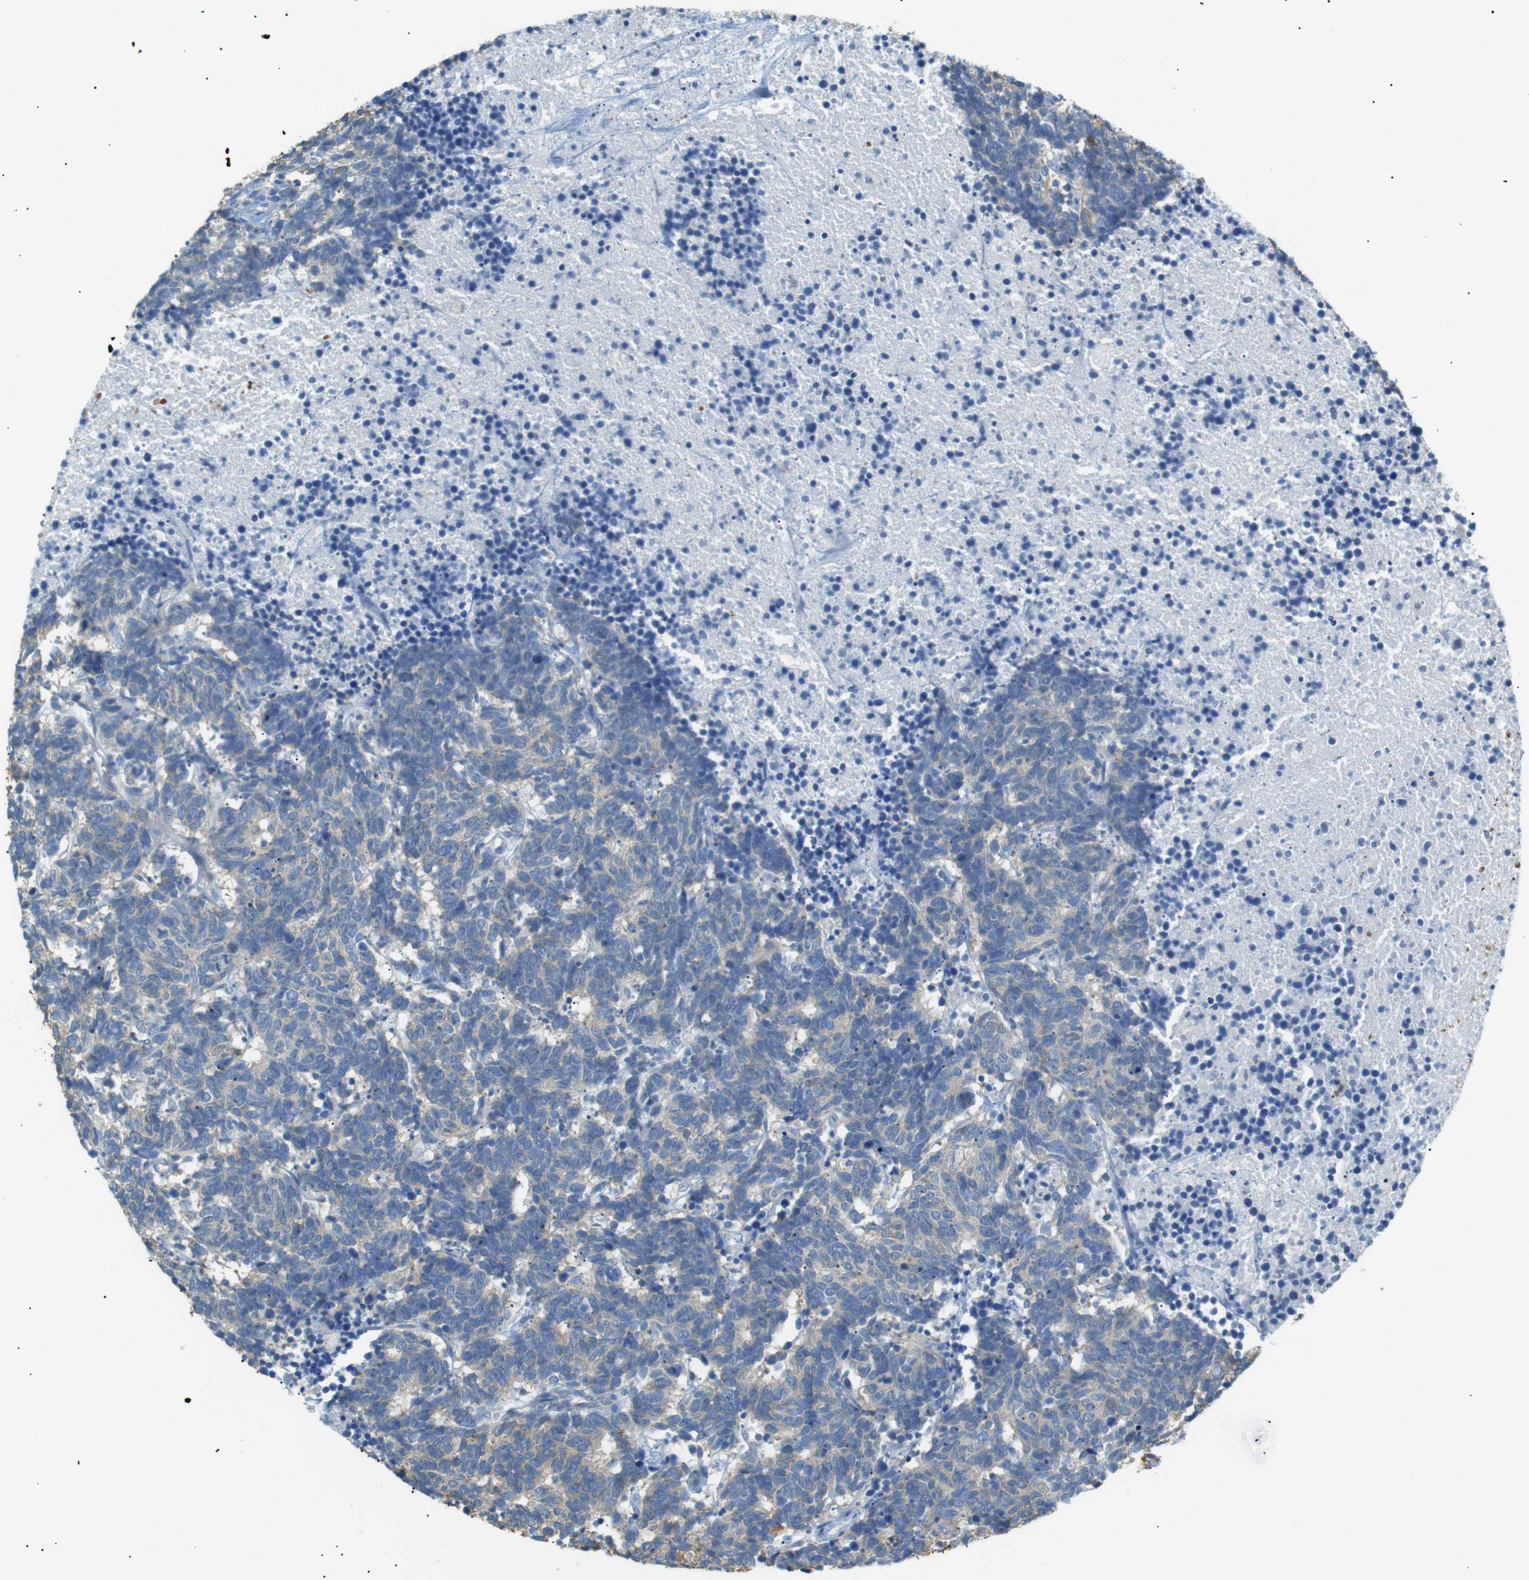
{"staining": {"intensity": "weak", "quantity": "<25%", "location": "cytoplasmic/membranous"}, "tissue": "carcinoid", "cell_type": "Tumor cells", "image_type": "cancer", "snomed": [{"axis": "morphology", "description": "Carcinoma, NOS"}, {"axis": "morphology", "description": "Carcinoid, malignant, NOS"}, {"axis": "topography", "description": "Urinary bladder"}], "caption": "The micrograph reveals no staining of tumor cells in carcinoid.", "gene": "CDH26", "patient": {"sex": "male", "age": 57}}